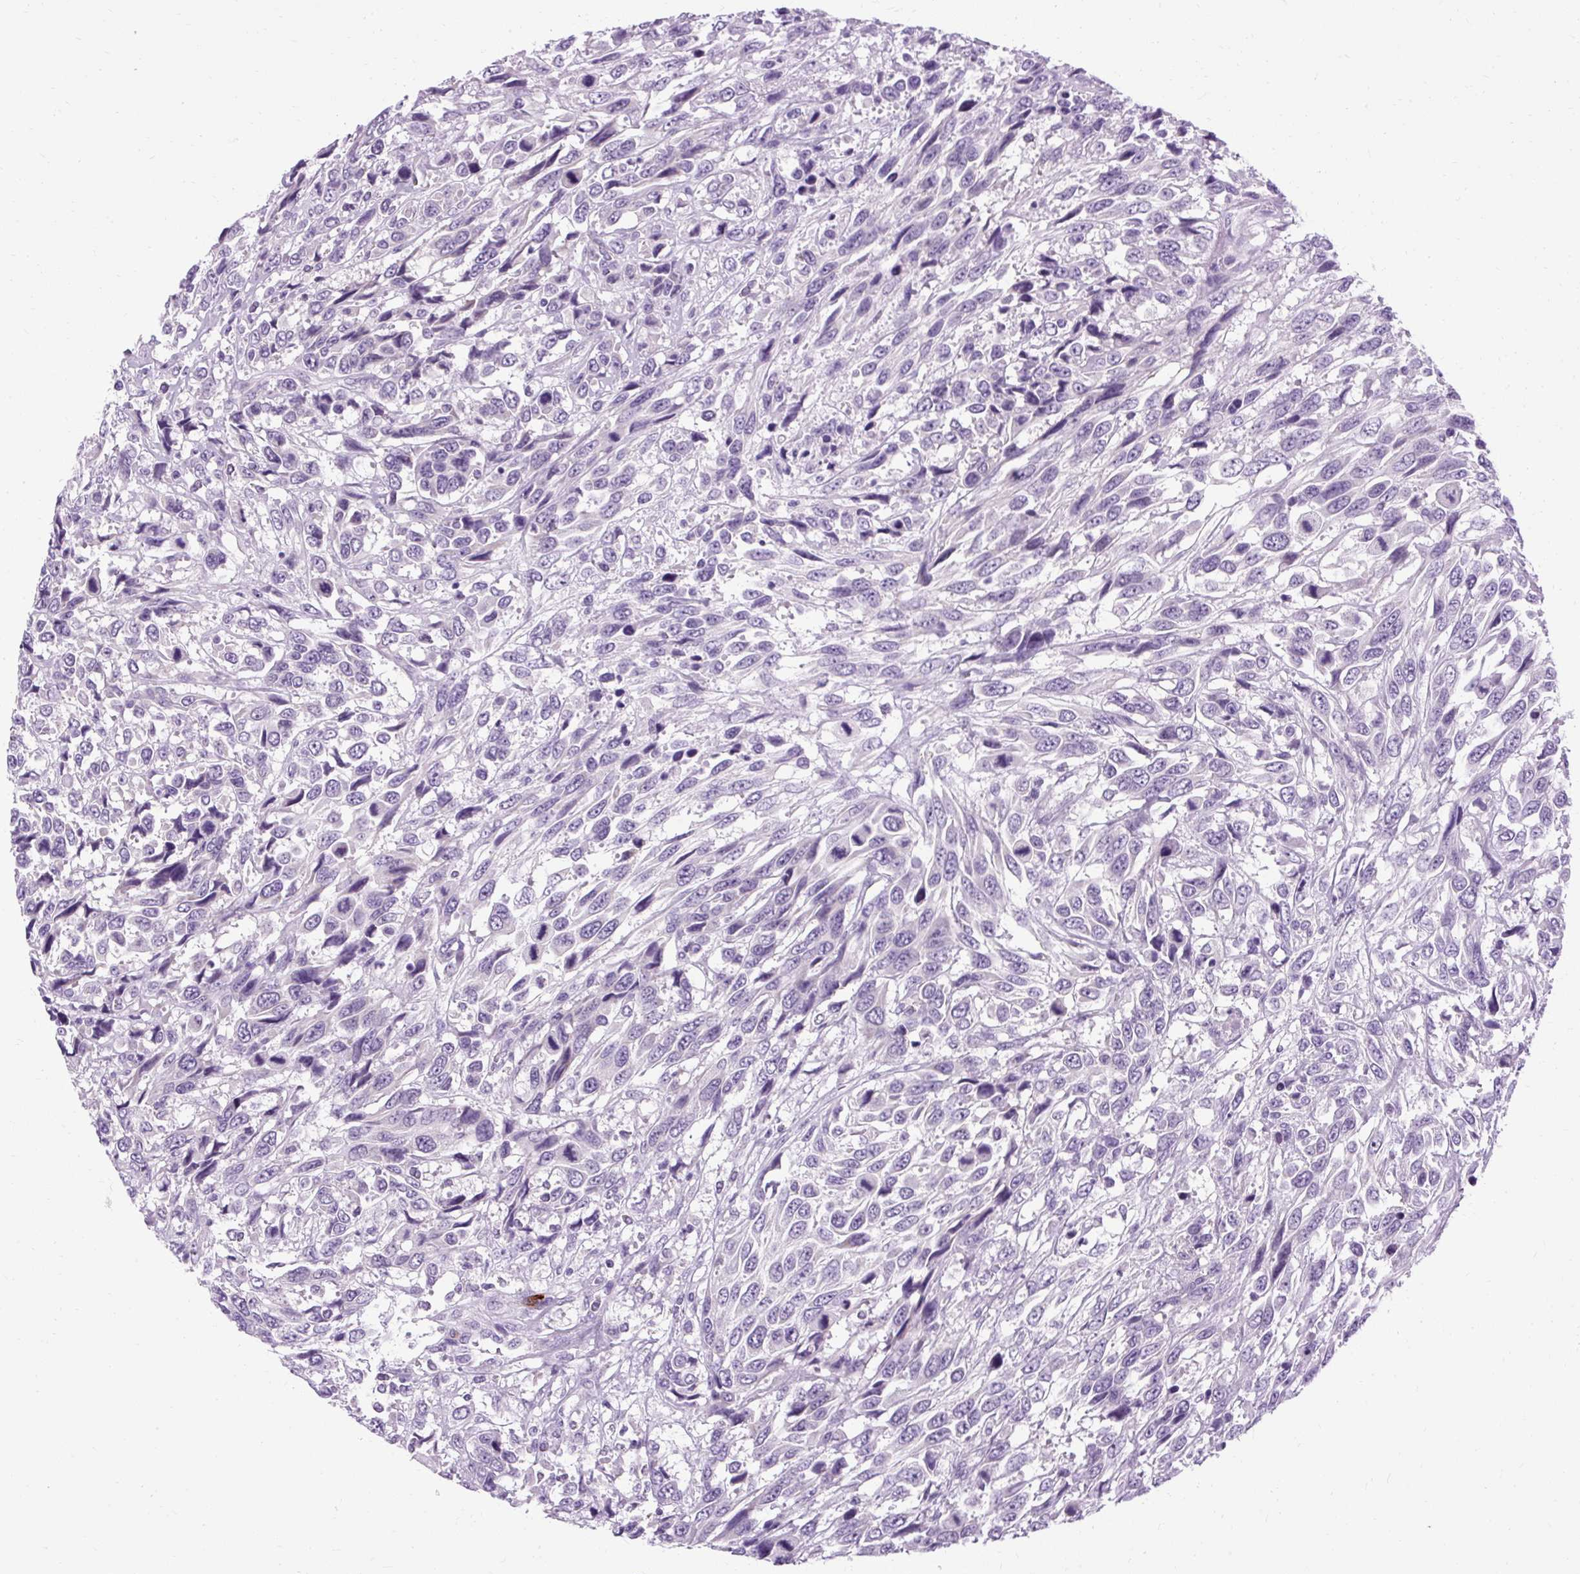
{"staining": {"intensity": "negative", "quantity": "none", "location": "none"}, "tissue": "urothelial cancer", "cell_type": "Tumor cells", "image_type": "cancer", "snomed": [{"axis": "morphology", "description": "Urothelial carcinoma, High grade"}, {"axis": "topography", "description": "Urinary bladder"}], "caption": "There is no significant expression in tumor cells of urothelial cancer. (Brightfield microscopy of DAB immunohistochemistry at high magnification).", "gene": "B3GNT4", "patient": {"sex": "female", "age": 70}}